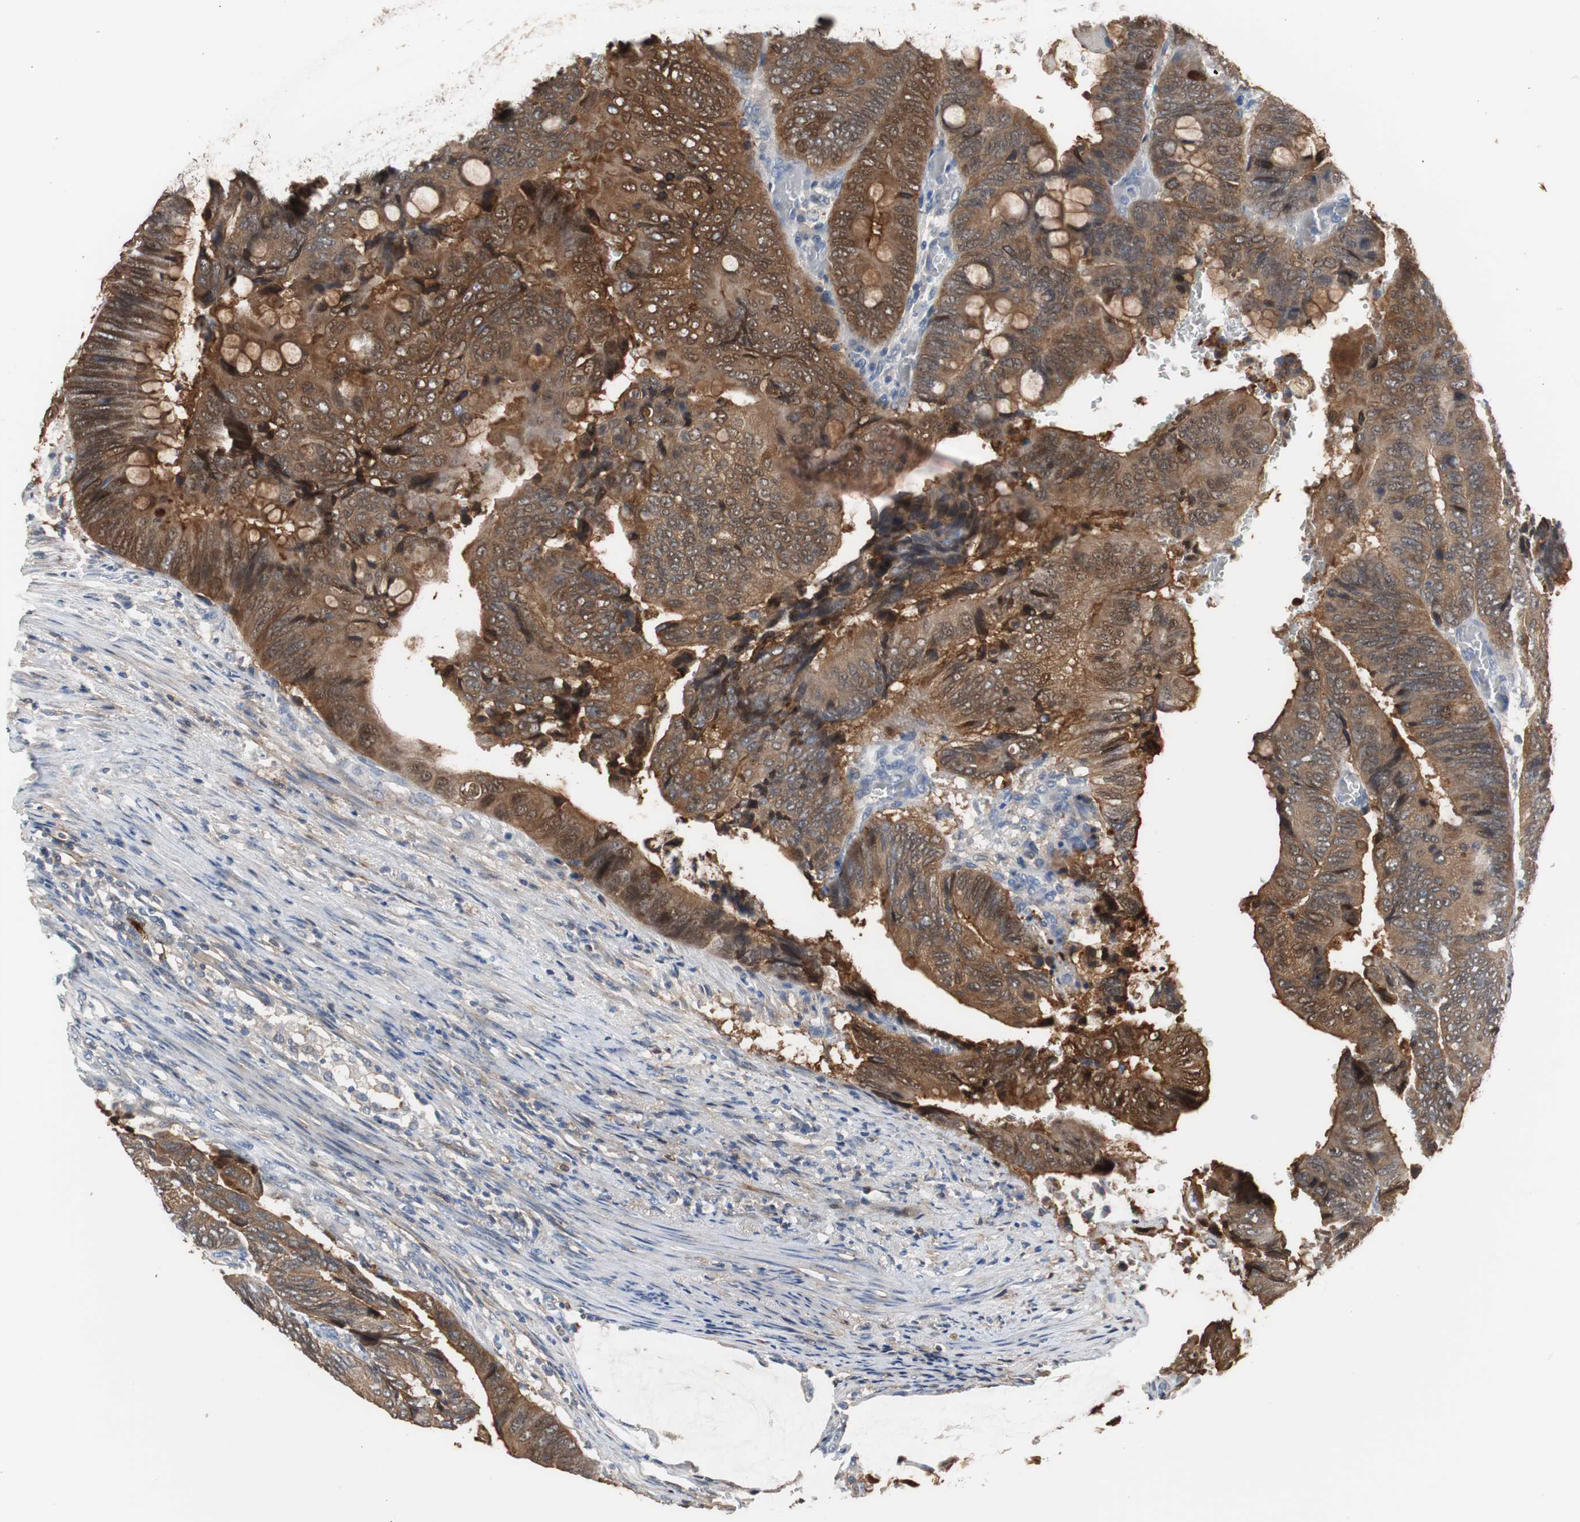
{"staining": {"intensity": "strong", "quantity": ">75%", "location": "cytoplasmic/membranous"}, "tissue": "colorectal cancer", "cell_type": "Tumor cells", "image_type": "cancer", "snomed": [{"axis": "morphology", "description": "Normal tissue, NOS"}, {"axis": "morphology", "description": "Adenocarcinoma, NOS"}, {"axis": "topography", "description": "Rectum"}, {"axis": "topography", "description": "Peripheral nerve tissue"}], "caption": "About >75% of tumor cells in colorectal cancer (adenocarcinoma) show strong cytoplasmic/membranous protein expression as visualized by brown immunohistochemical staining.", "gene": "ANXA4", "patient": {"sex": "male", "age": 92}}